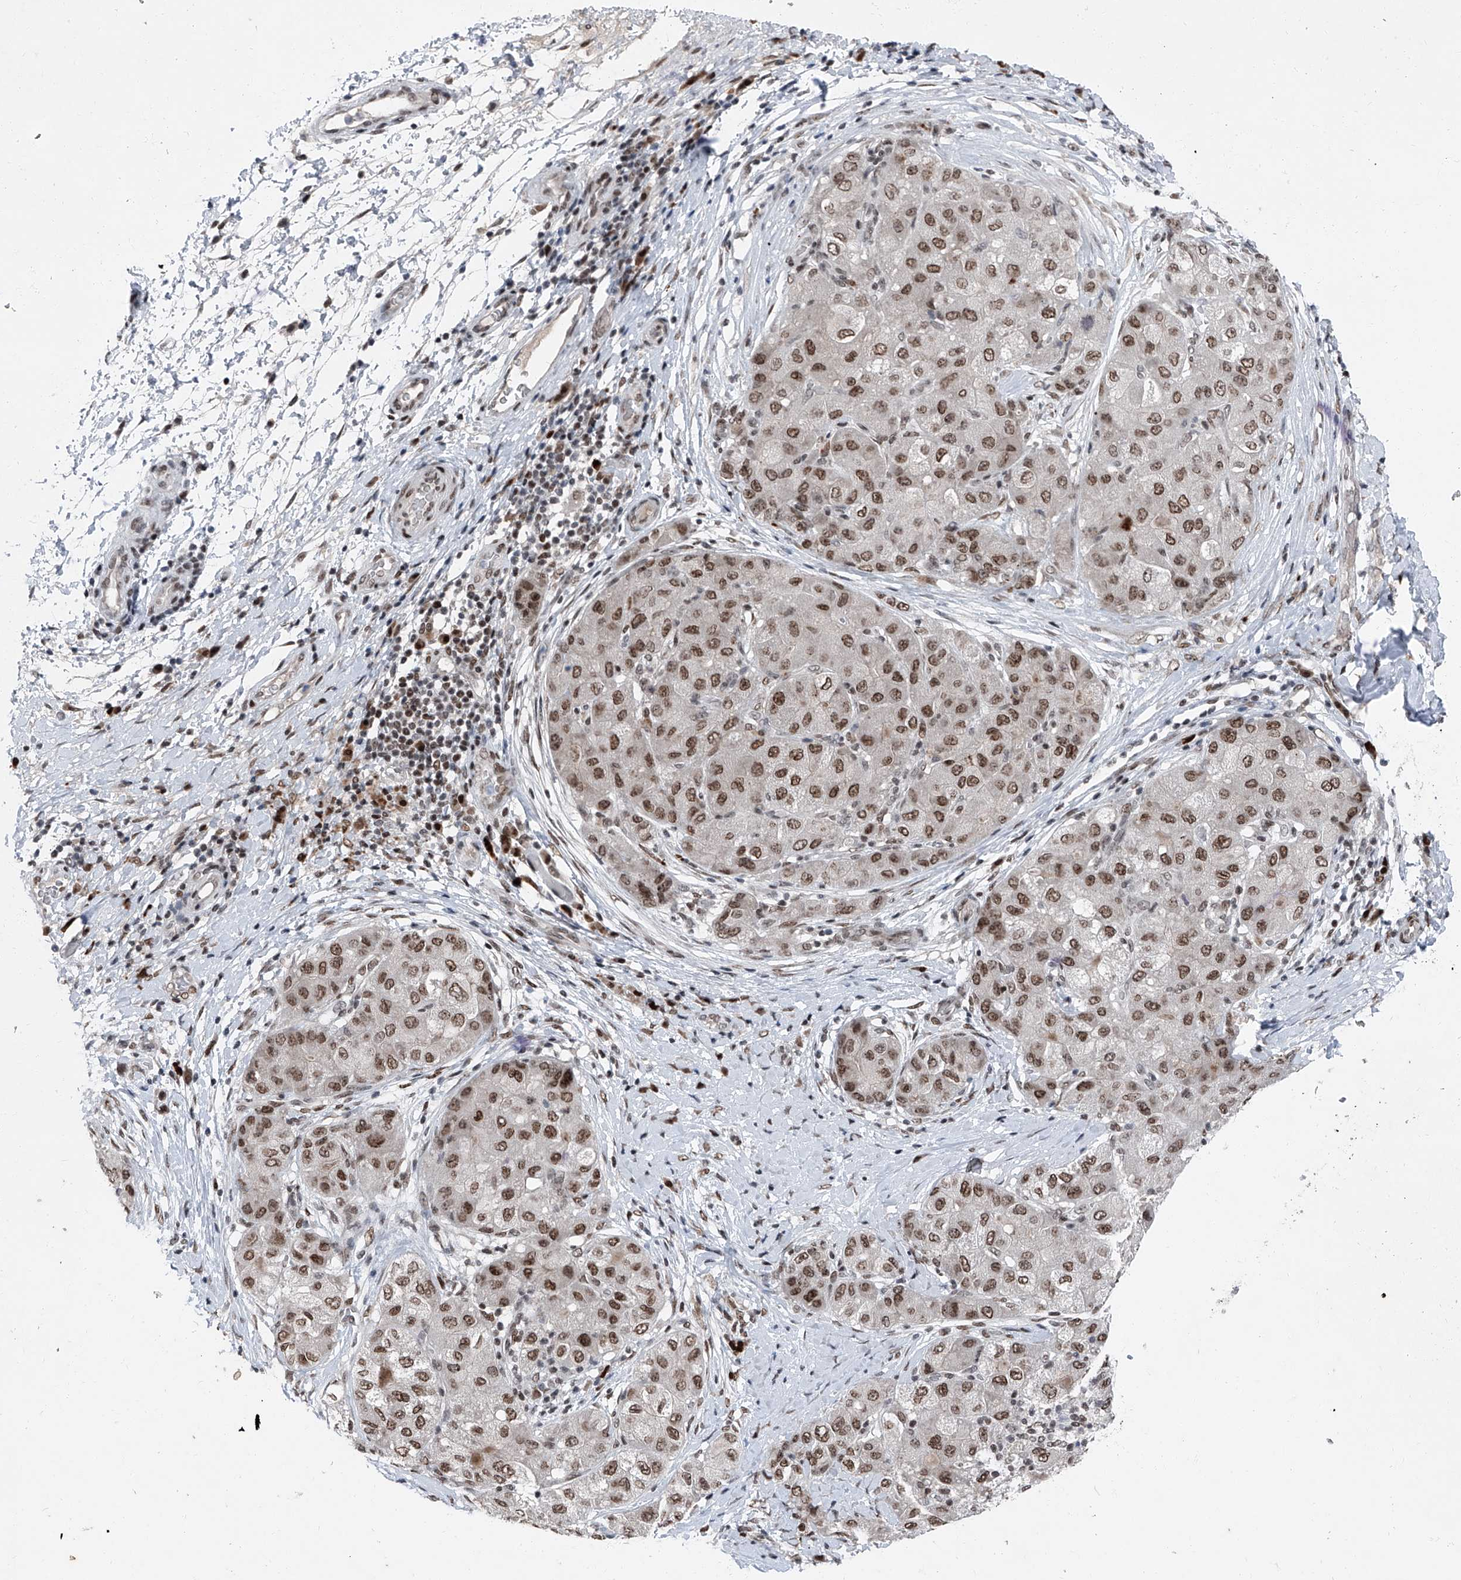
{"staining": {"intensity": "moderate", "quantity": ">75%", "location": "nuclear"}, "tissue": "liver cancer", "cell_type": "Tumor cells", "image_type": "cancer", "snomed": [{"axis": "morphology", "description": "Carcinoma, Hepatocellular, NOS"}, {"axis": "topography", "description": "Liver"}], "caption": "Protein staining of liver cancer (hepatocellular carcinoma) tissue displays moderate nuclear staining in about >75% of tumor cells.", "gene": "BMI1", "patient": {"sex": "male", "age": 80}}